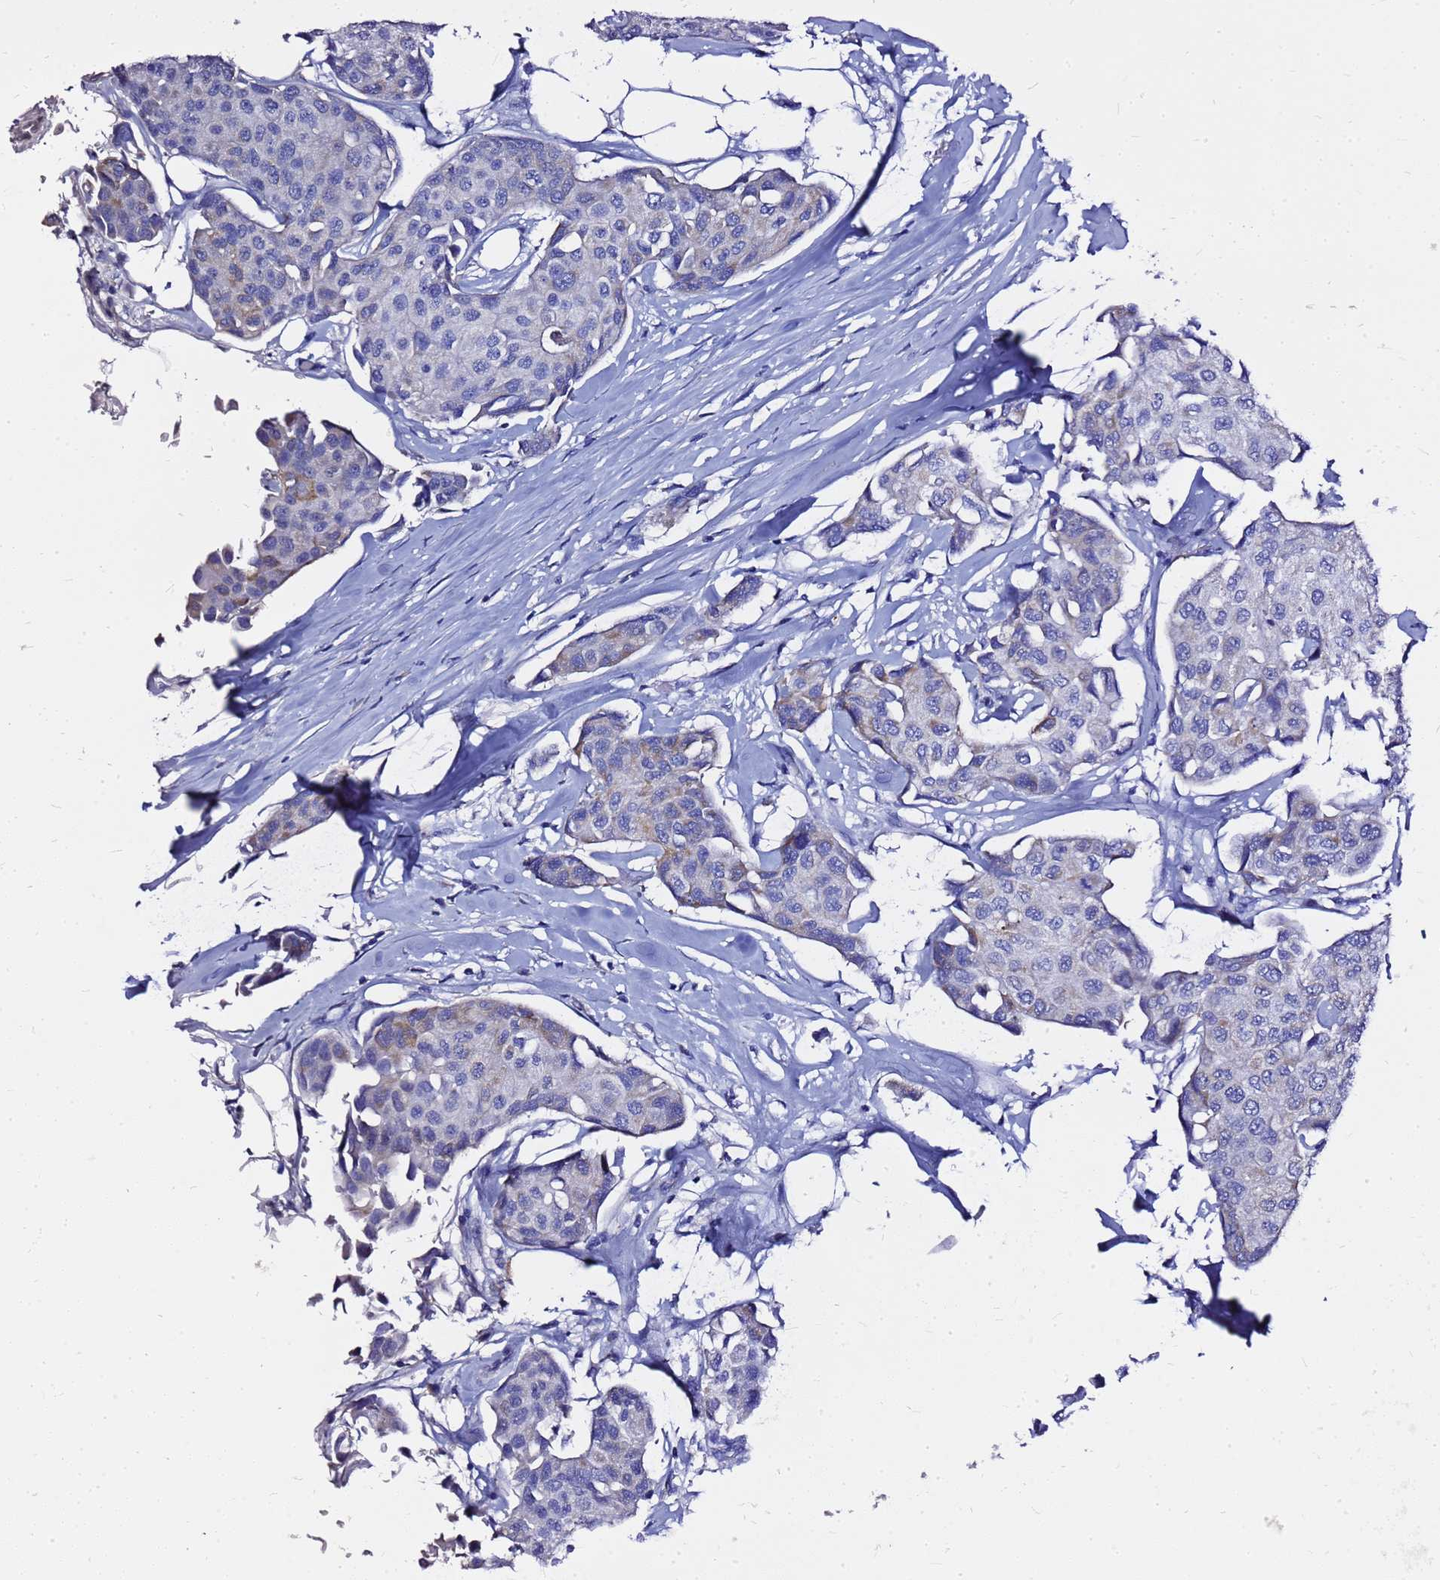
{"staining": {"intensity": "negative", "quantity": "none", "location": "none"}, "tissue": "breast cancer", "cell_type": "Tumor cells", "image_type": "cancer", "snomed": [{"axis": "morphology", "description": "Duct carcinoma"}, {"axis": "topography", "description": "Breast"}], "caption": "Immunohistochemical staining of breast cancer demonstrates no significant expression in tumor cells.", "gene": "OR52E2", "patient": {"sex": "female", "age": 80}}